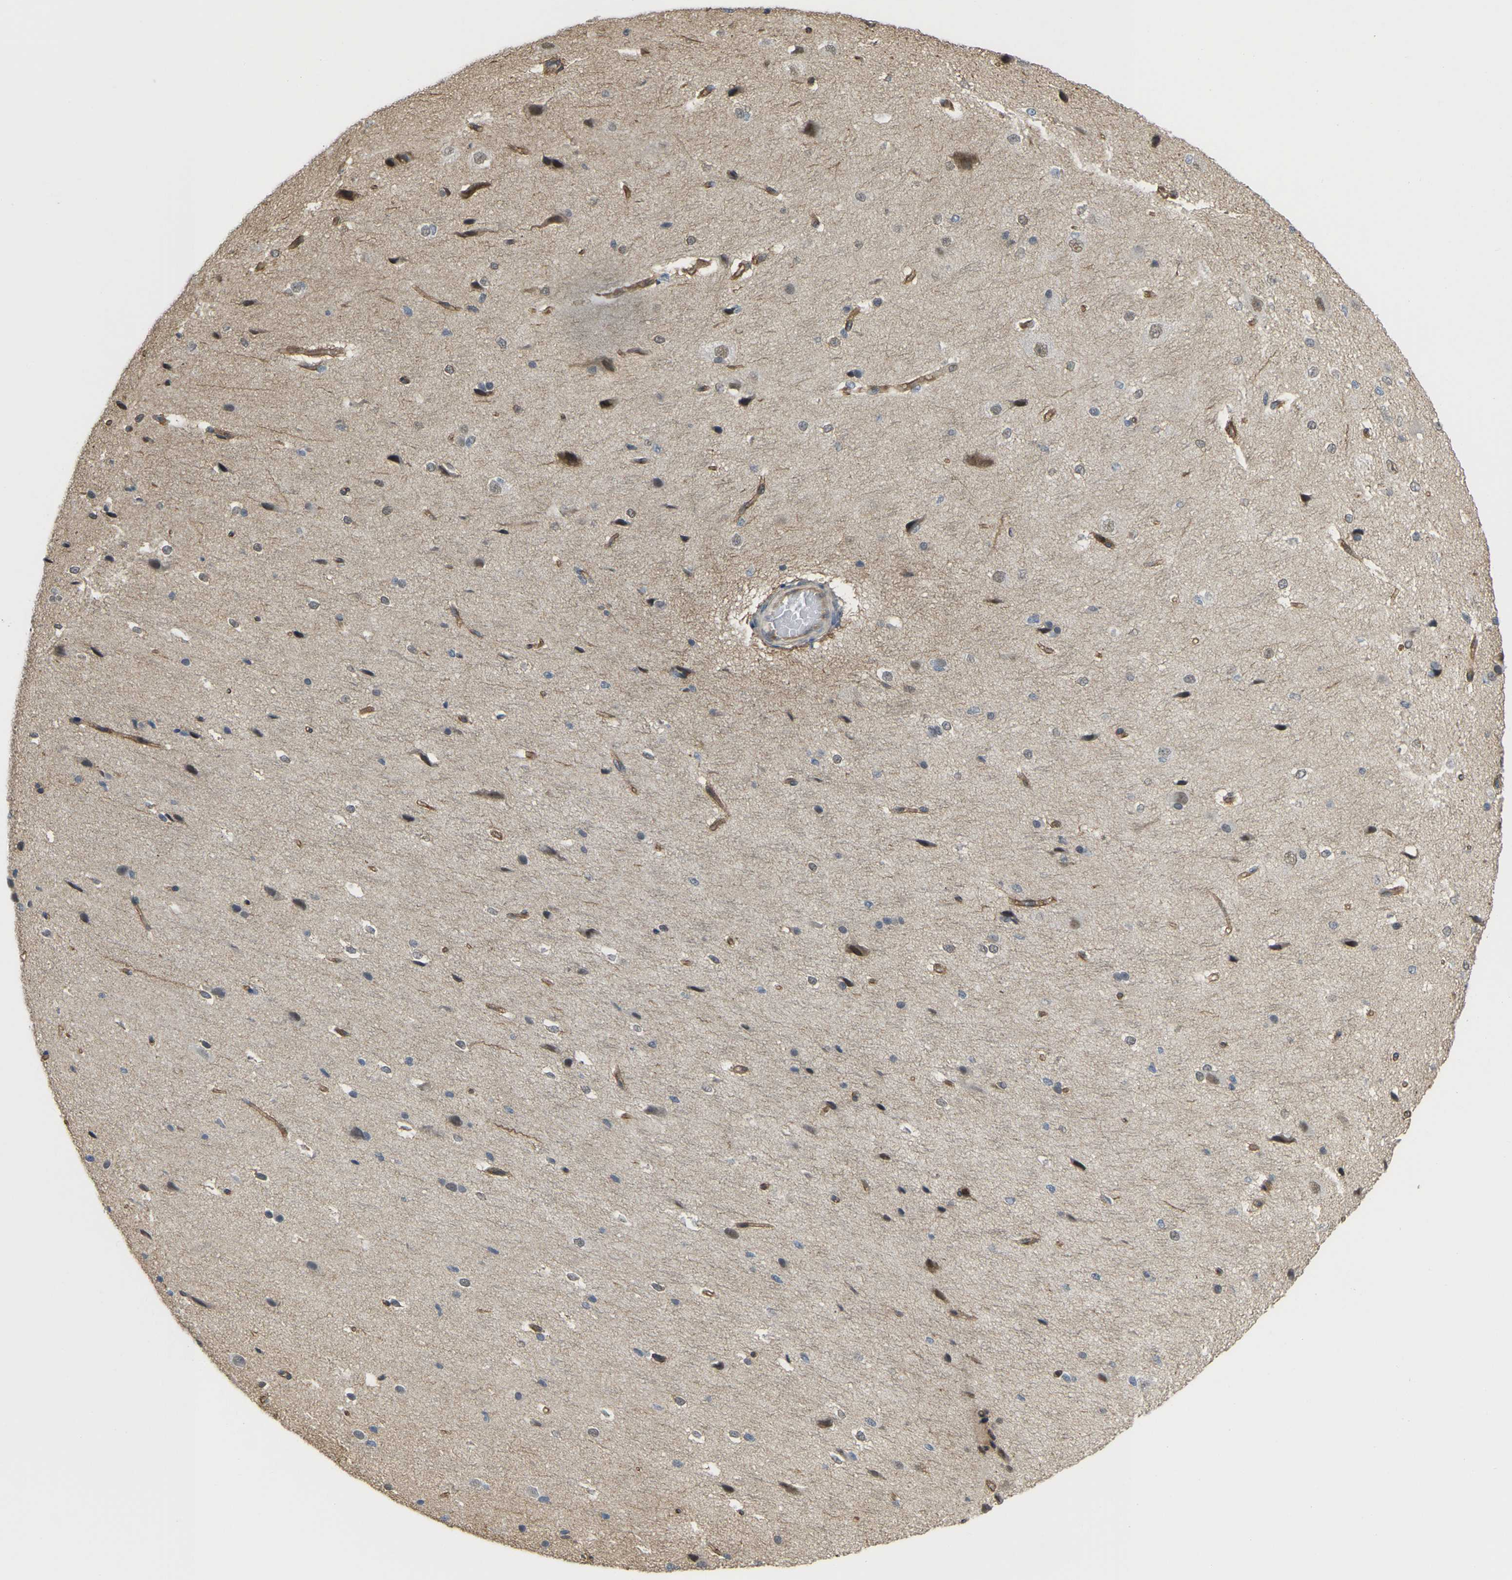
{"staining": {"intensity": "moderate", "quantity": ">75%", "location": "cytoplasmic/membranous"}, "tissue": "cerebral cortex", "cell_type": "Endothelial cells", "image_type": "normal", "snomed": [{"axis": "morphology", "description": "Normal tissue, NOS"}, {"axis": "morphology", "description": "Developmental malformation"}, {"axis": "topography", "description": "Cerebral cortex"}], "caption": "This is an image of immunohistochemistry (IHC) staining of normal cerebral cortex, which shows moderate staining in the cytoplasmic/membranous of endothelial cells.", "gene": "SERPINB5", "patient": {"sex": "female", "age": 30}}